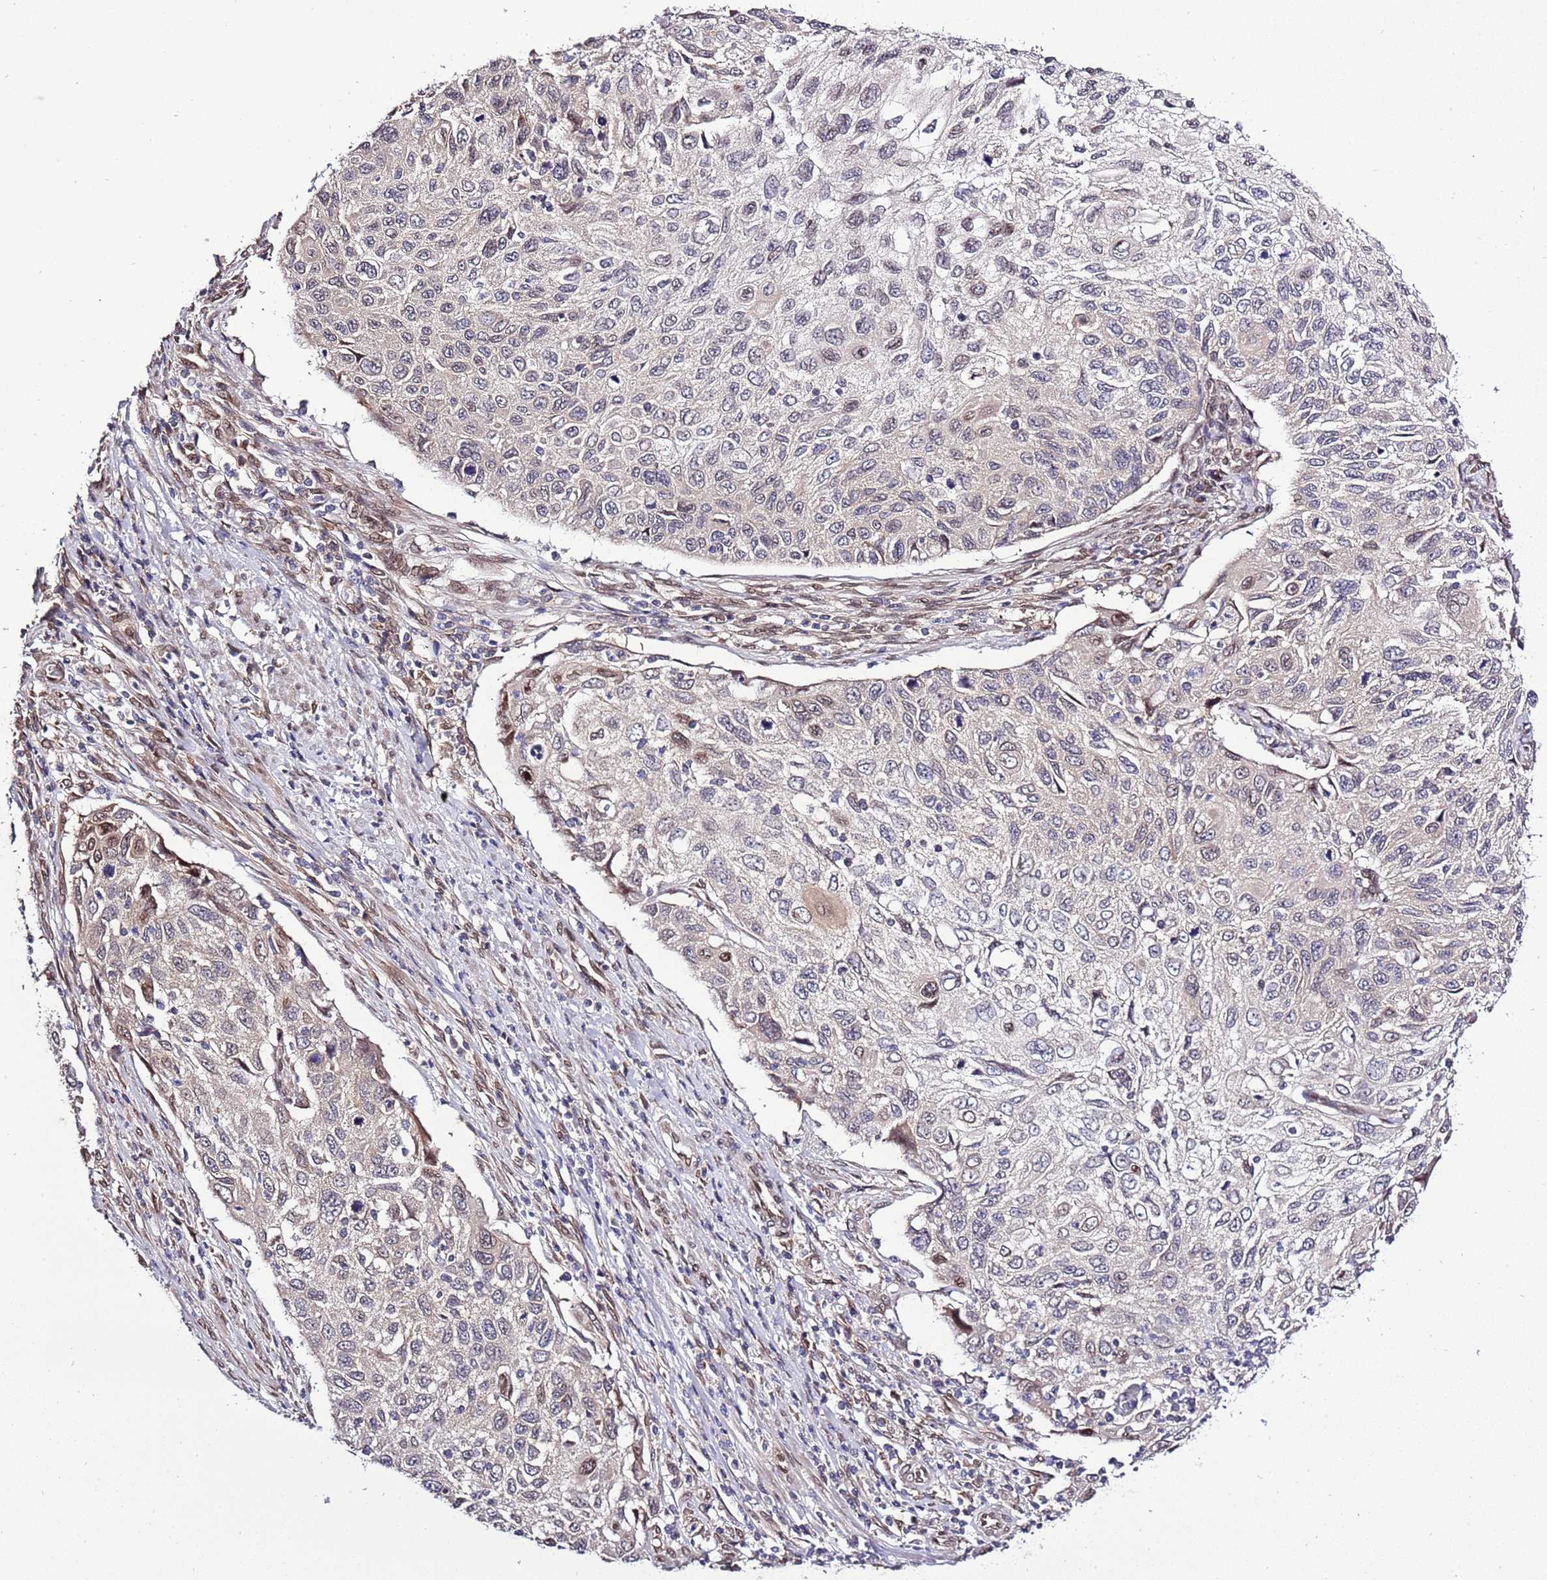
{"staining": {"intensity": "negative", "quantity": "none", "location": "none"}, "tissue": "cervical cancer", "cell_type": "Tumor cells", "image_type": "cancer", "snomed": [{"axis": "morphology", "description": "Squamous cell carcinoma, NOS"}, {"axis": "topography", "description": "Cervix"}], "caption": "Tumor cells are negative for protein expression in human squamous cell carcinoma (cervical). (DAB immunohistochemistry (IHC), high magnification).", "gene": "ZNF665", "patient": {"sex": "female", "age": 70}}